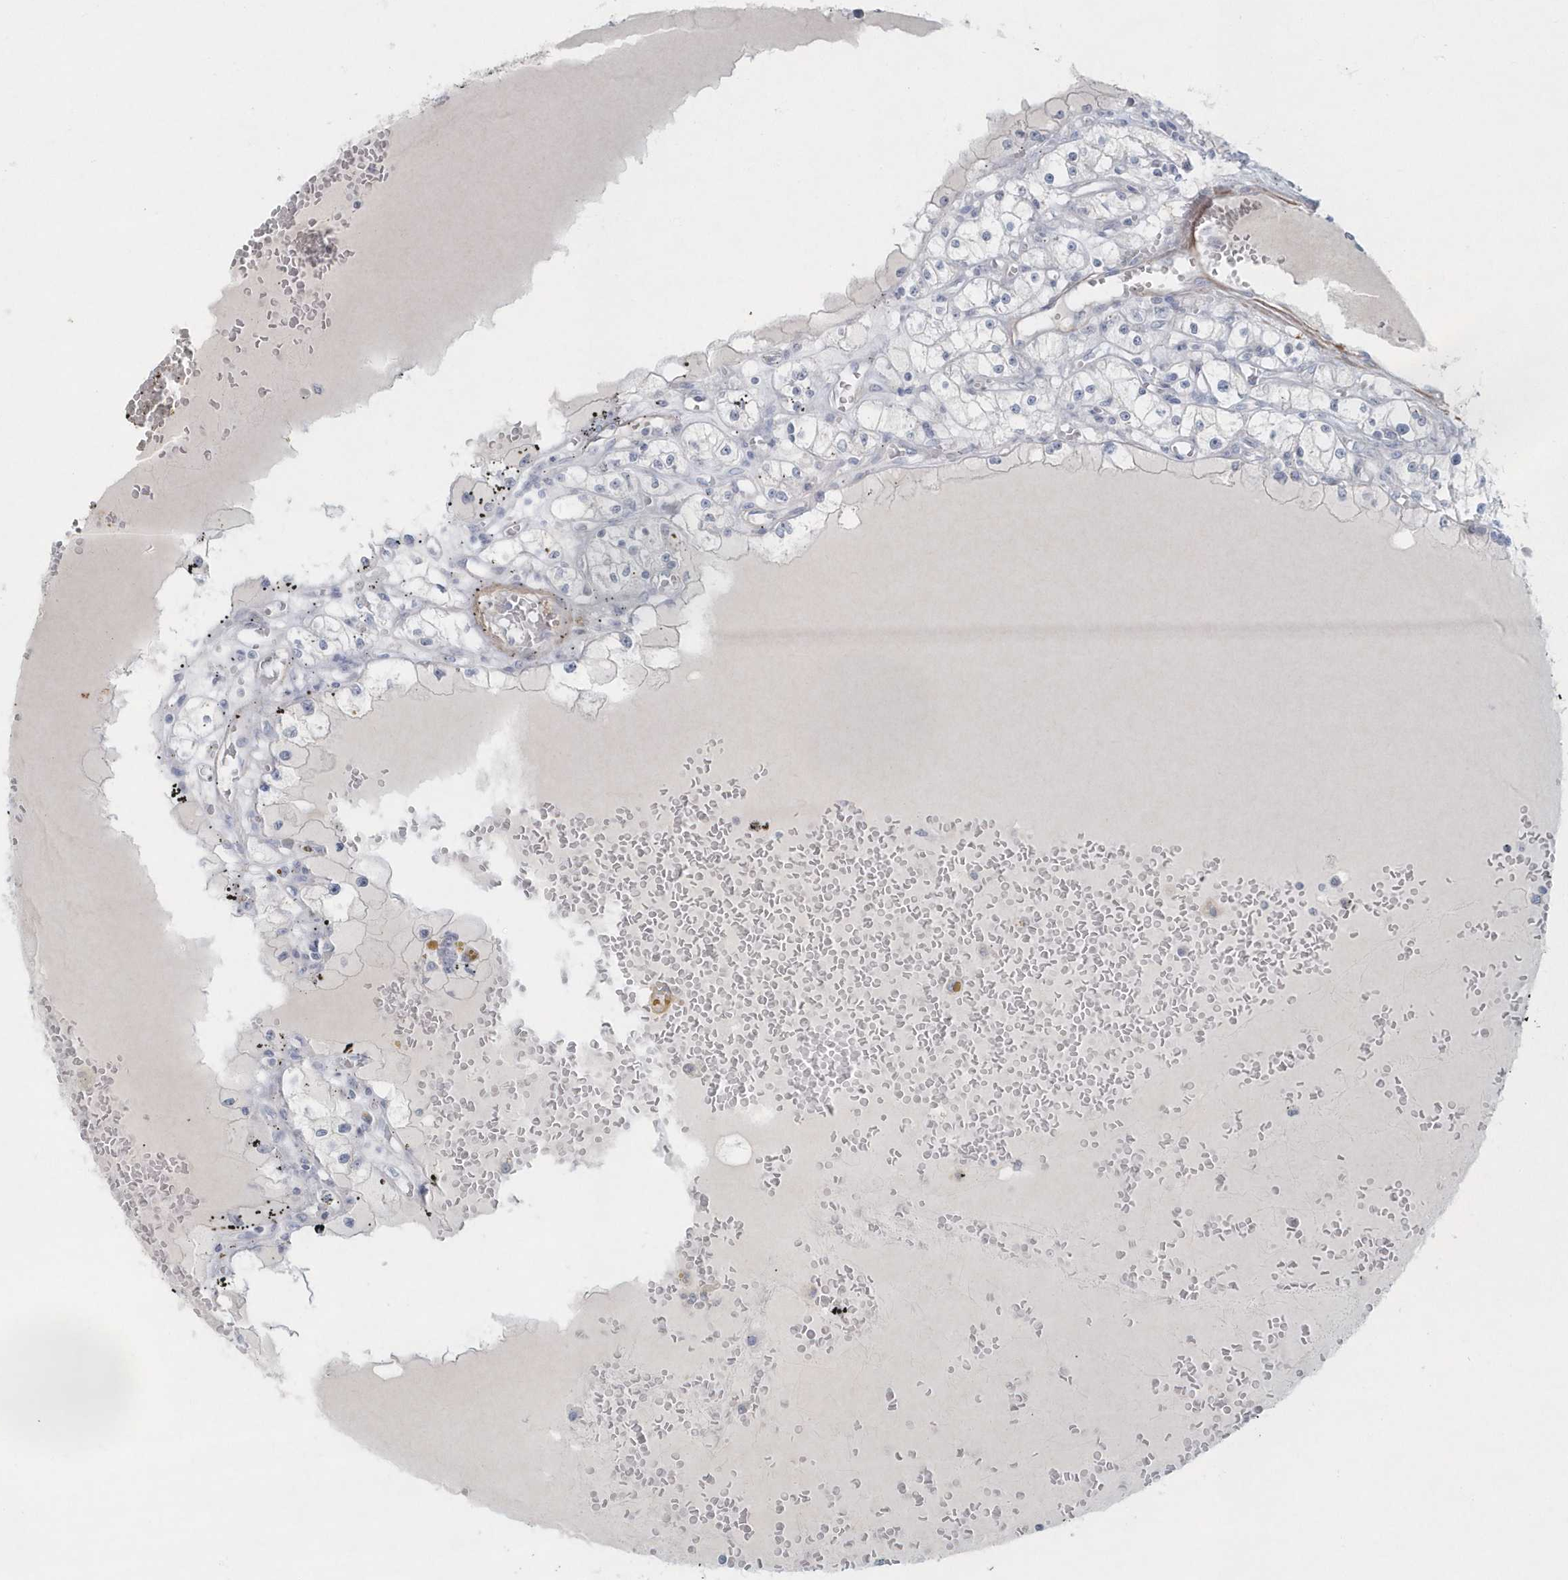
{"staining": {"intensity": "negative", "quantity": "none", "location": "none"}, "tissue": "renal cancer", "cell_type": "Tumor cells", "image_type": "cancer", "snomed": [{"axis": "morphology", "description": "Adenocarcinoma, NOS"}, {"axis": "topography", "description": "Kidney"}], "caption": "Protein analysis of renal adenocarcinoma demonstrates no significant staining in tumor cells.", "gene": "MYOT", "patient": {"sex": "male", "age": 56}}